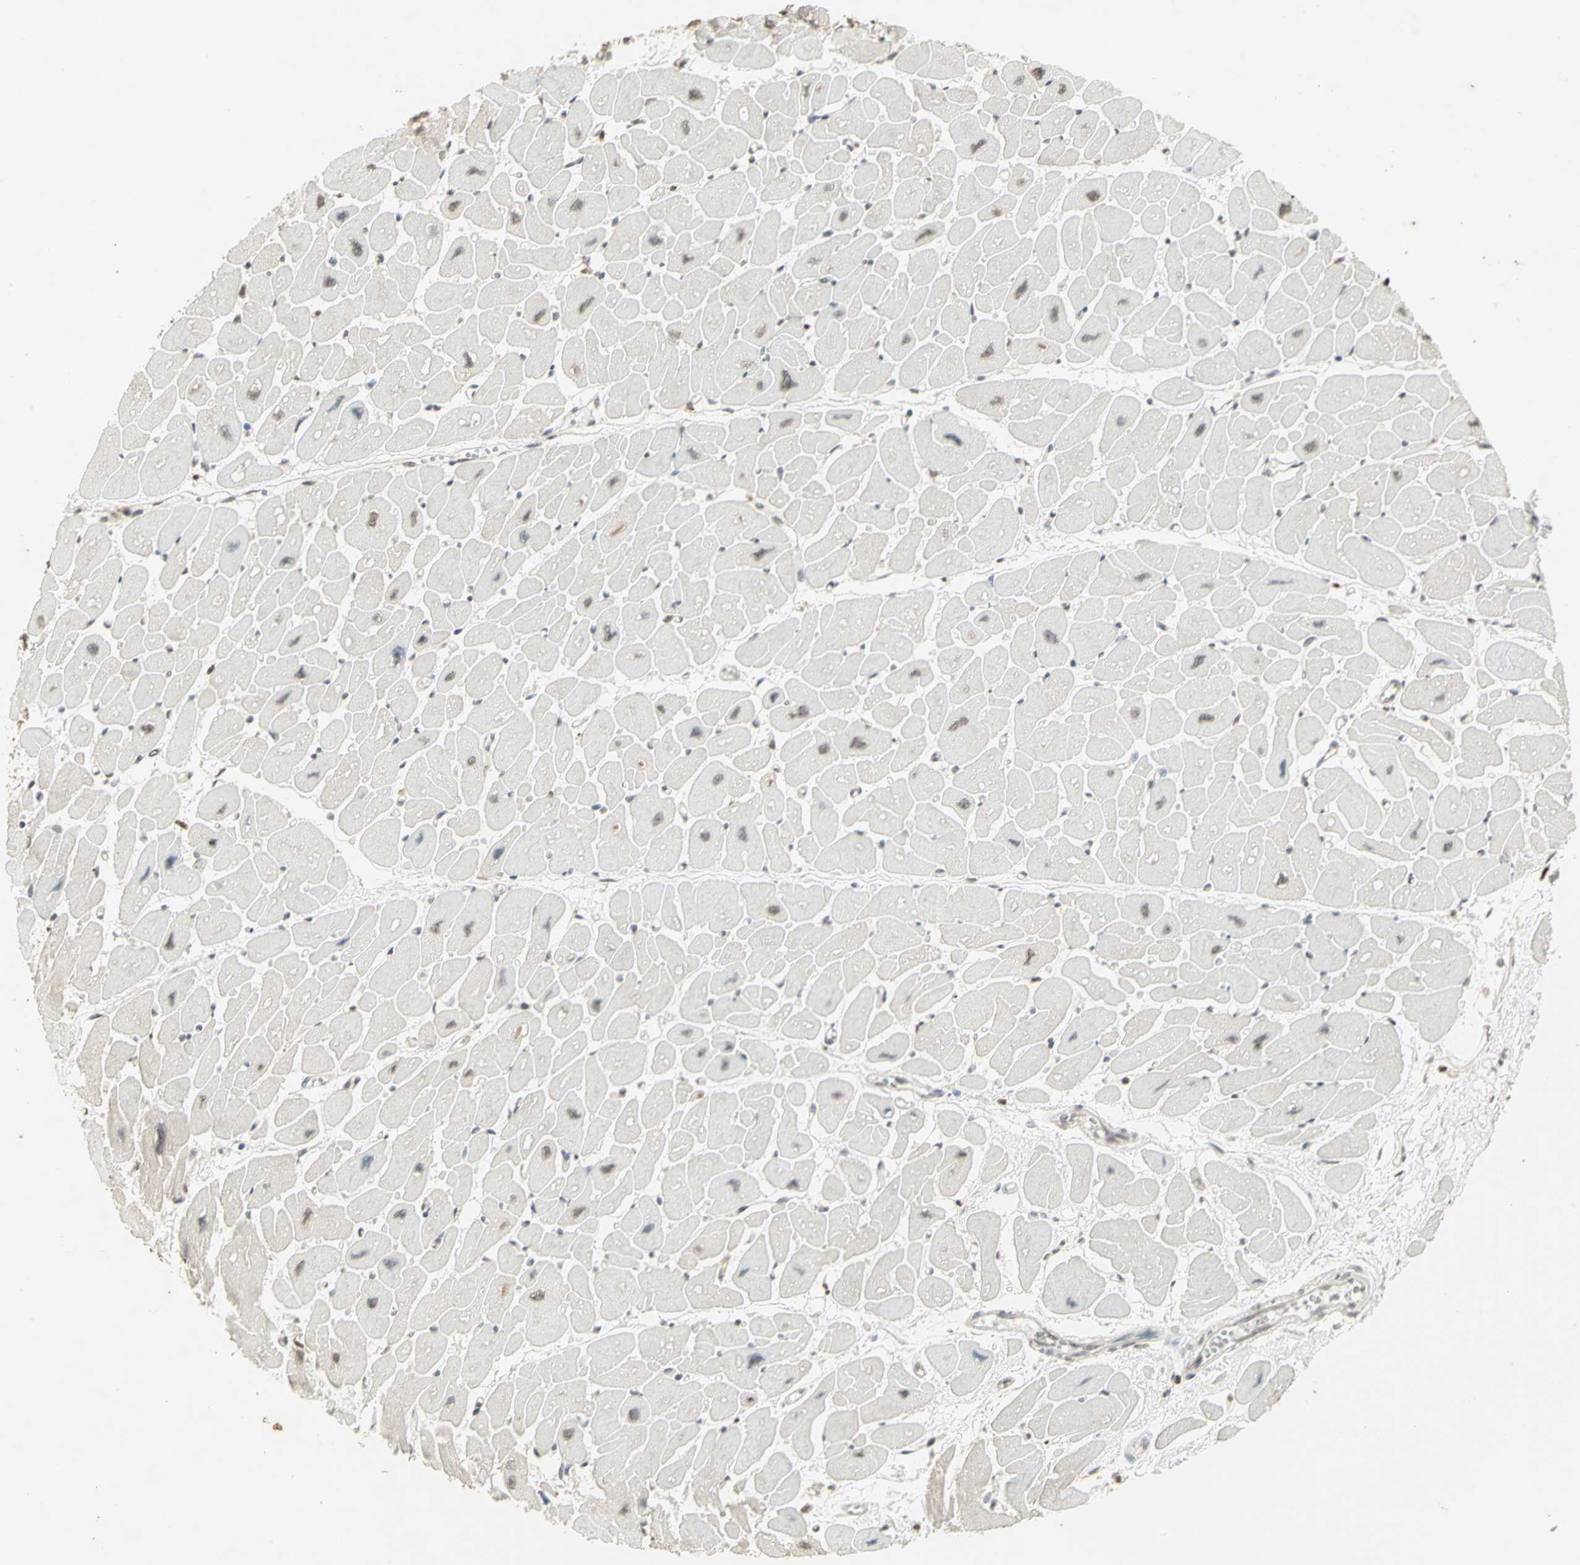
{"staining": {"intensity": "negative", "quantity": "none", "location": "none"}, "tissue": "heart muscle", "cell_type": "Cardiomyocytes", "image_type": "normal", "snomed": [{"axis": "morphology", "description": "Normal tissue, NOS"}, {"axis": "topography", "description": "Heart"}], "caption": "High magnification brightfield microscopy of normal heart muscle stained with DAB (3,3'-diaminobenzidine) (brown) and counterstained with hematoxylin (blue): cardiomyocytes show no significant staining.", "gene": "IL16", "patient": {"sex": "female", "age": 54}}